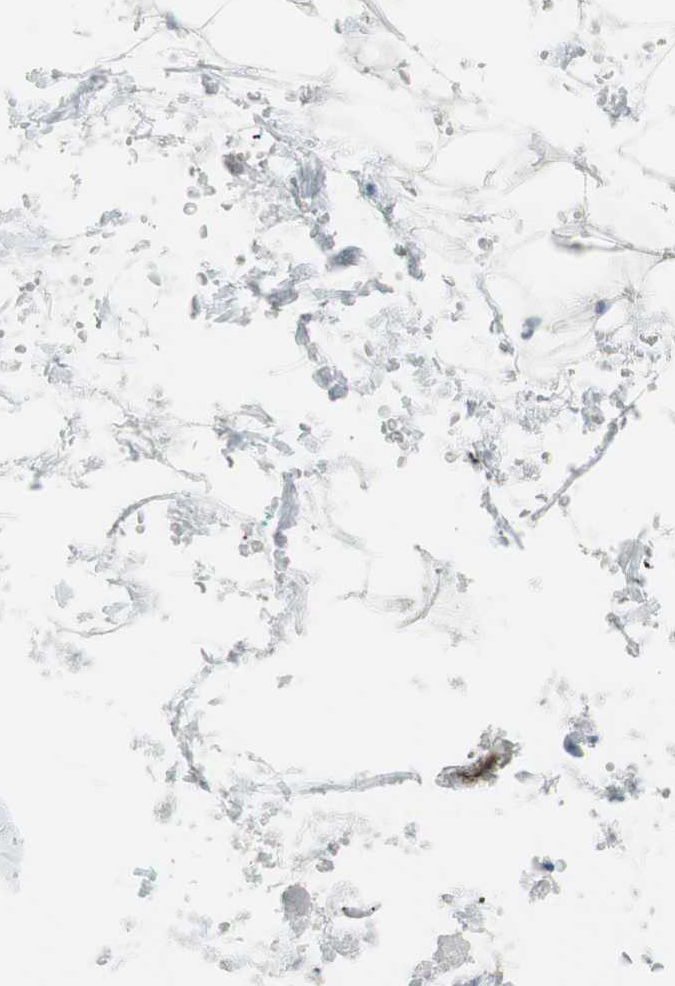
{"staining": {"intensity": "negative", "quantity": "none", "location": "none"}, "tissue": "breast", "cell_type": "Adipocytes", "image_type": "normal", "snomed": [{"axis": "morphology", "description": "Normal tissue, NOS"}, {"axis": "topography", "description": "Breast"}, {"axis": "topography", "description": "Soft tissue"}], "caption": "IHC micrograph of benign breast stained for a protein (brown), which shows no expression in adipocytes. The staining was performed using DAB (3,3'-diaminobenzidine) to visualize the protein expression in brown, while the nuclei were stained in blue with hematoxylin (Magnification: 20x).", "gene": "ZNF512B", "patient": {"sex": "female", "age": 75}}